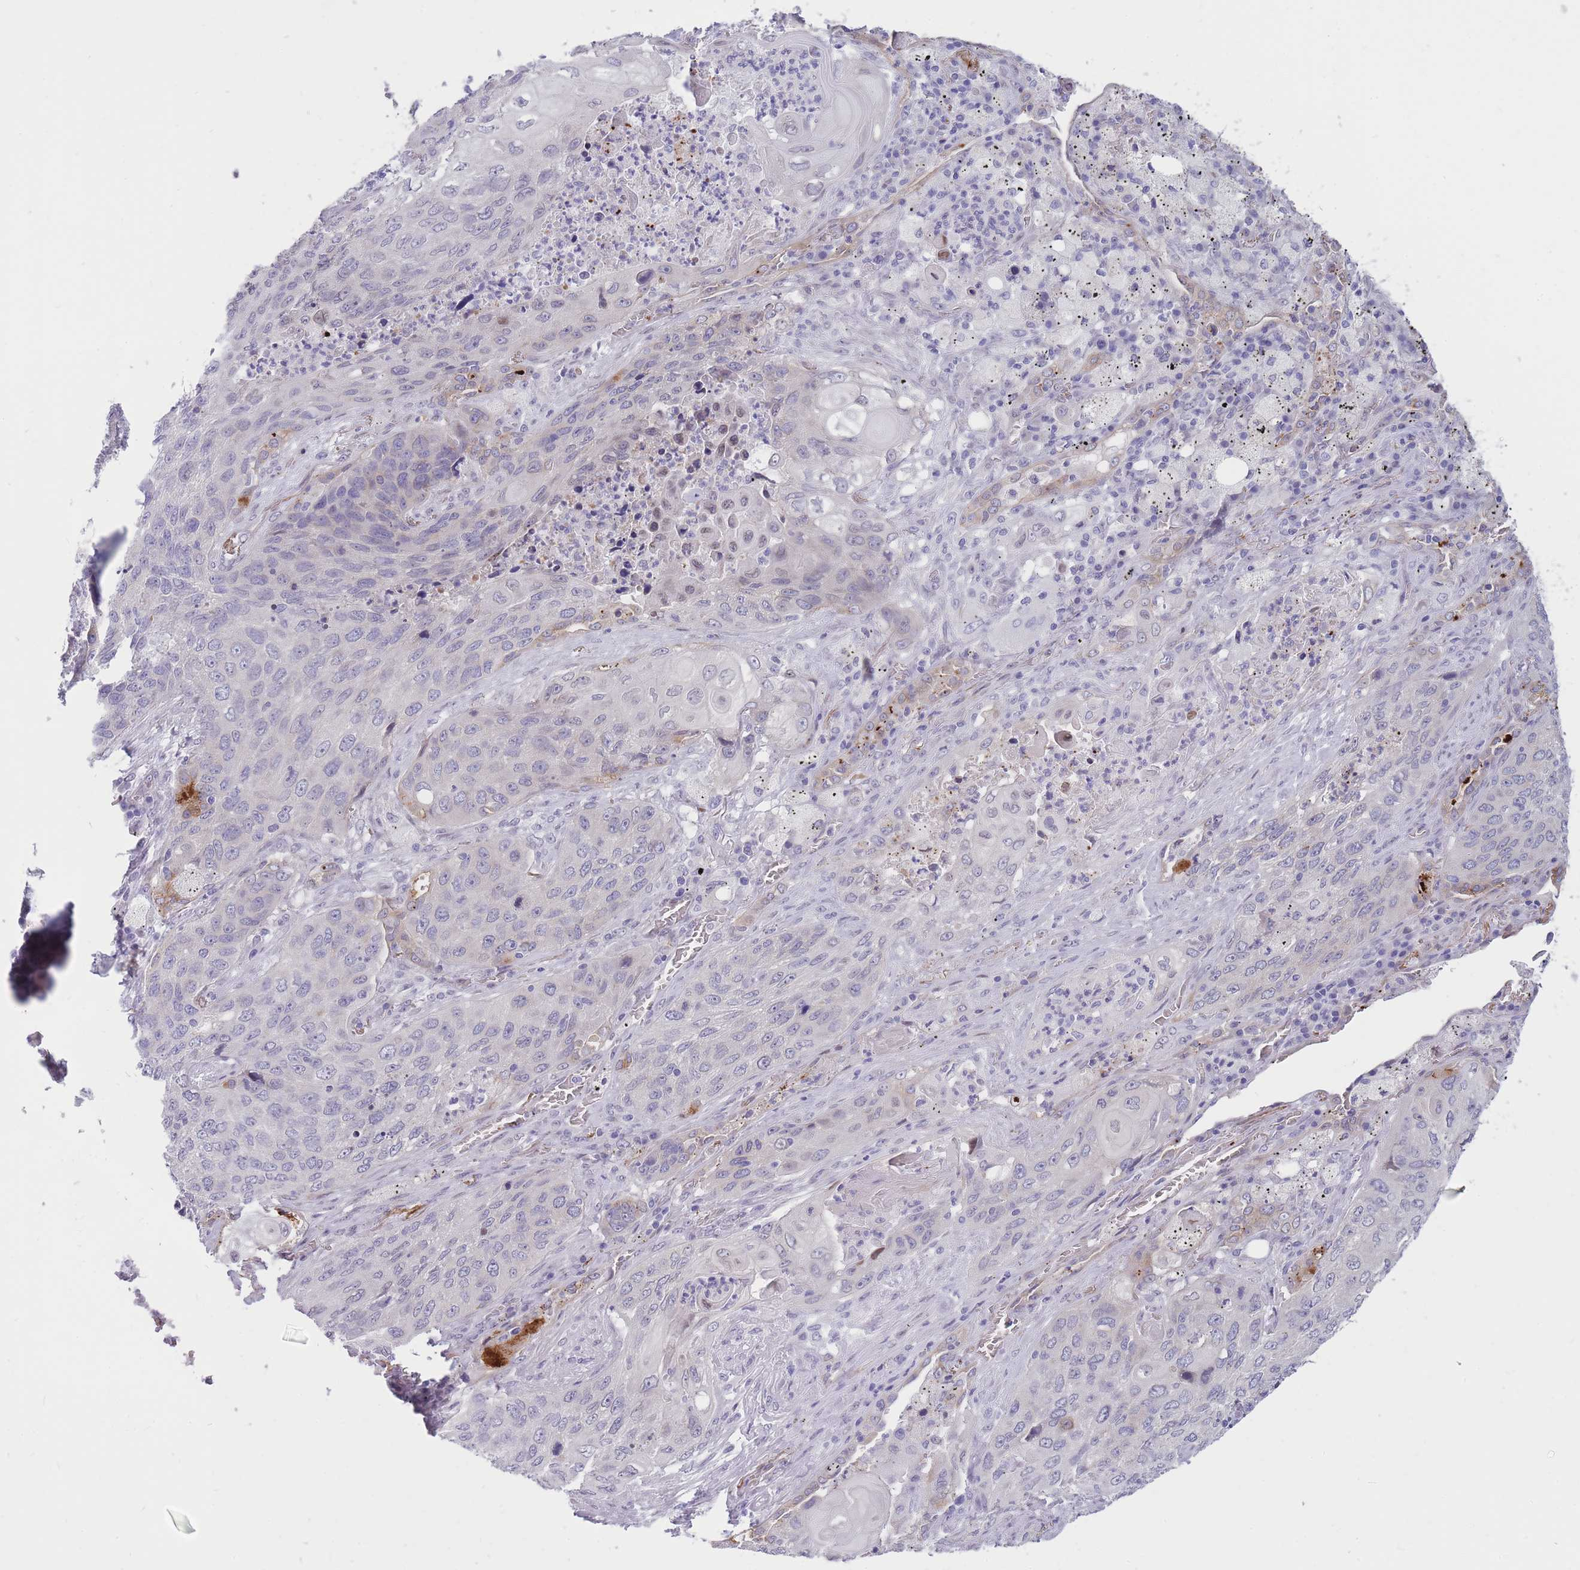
{"staining": {"intensity": "negative", "quantity": "none", "location": "none"}, "tissue": "lung cancer", "cell_type": "Tumor cells", "image_type": "cancer", "snomed": [{"axis": "morphology", "description": "Squamous cell carcinoma, NOS"}, {"axis": "topography", "description": "Lung"}], "caption": "DAB immunohistochemical staining of human lung squamous cell carcinoma shows no significant expression in tumor cells. Nuclei are stained in blue.", "gene": "HOOK2", "patient": {"sex": "female", "age": 63}}